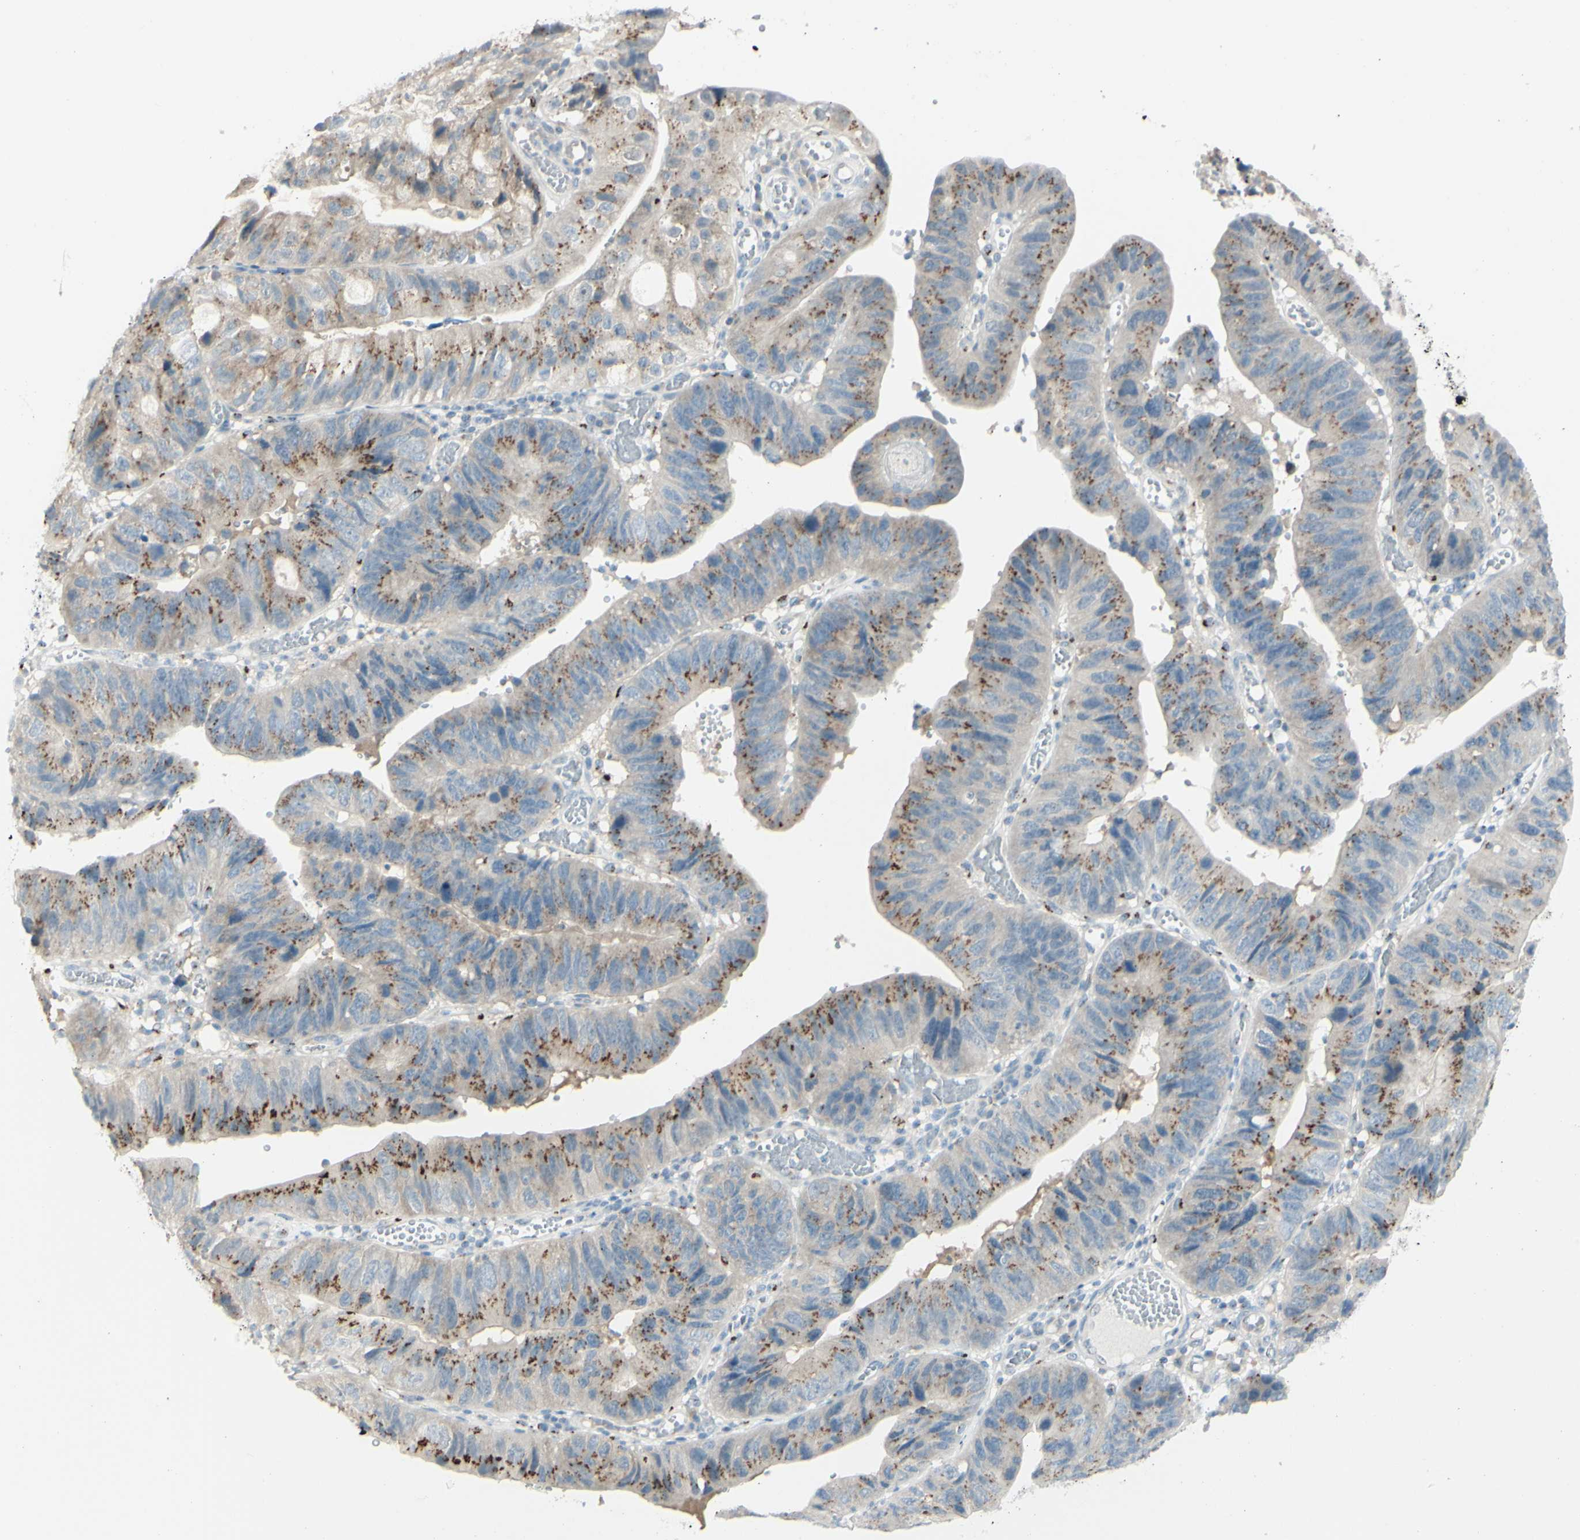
{"staining": {"intensity": "moderate", "quantity": ">75%", "location": "cytoplasmic/membranous"}, "tissue": "stomach cancer", "cell_type": "Tumor cells", "image_type": "cancer", "snomed": [{"axis": "morphology", "description": "Adenocarcinoma, NOS"}, {"axis": "topography", "description": "Stomach"}], "caption": "Immunohistochemistry (IHC) image of neoplastic tissue: stomach cancer stained using immunohistochemistry shows medium levels of moderate protein expression localized specifically in the cytoplasmic/membranous of tumor cells, appearing as a cytoplasmic/membranous brown color.", "gene": "B4GALT1", "patient": {"sex": "male", "age": 59}}